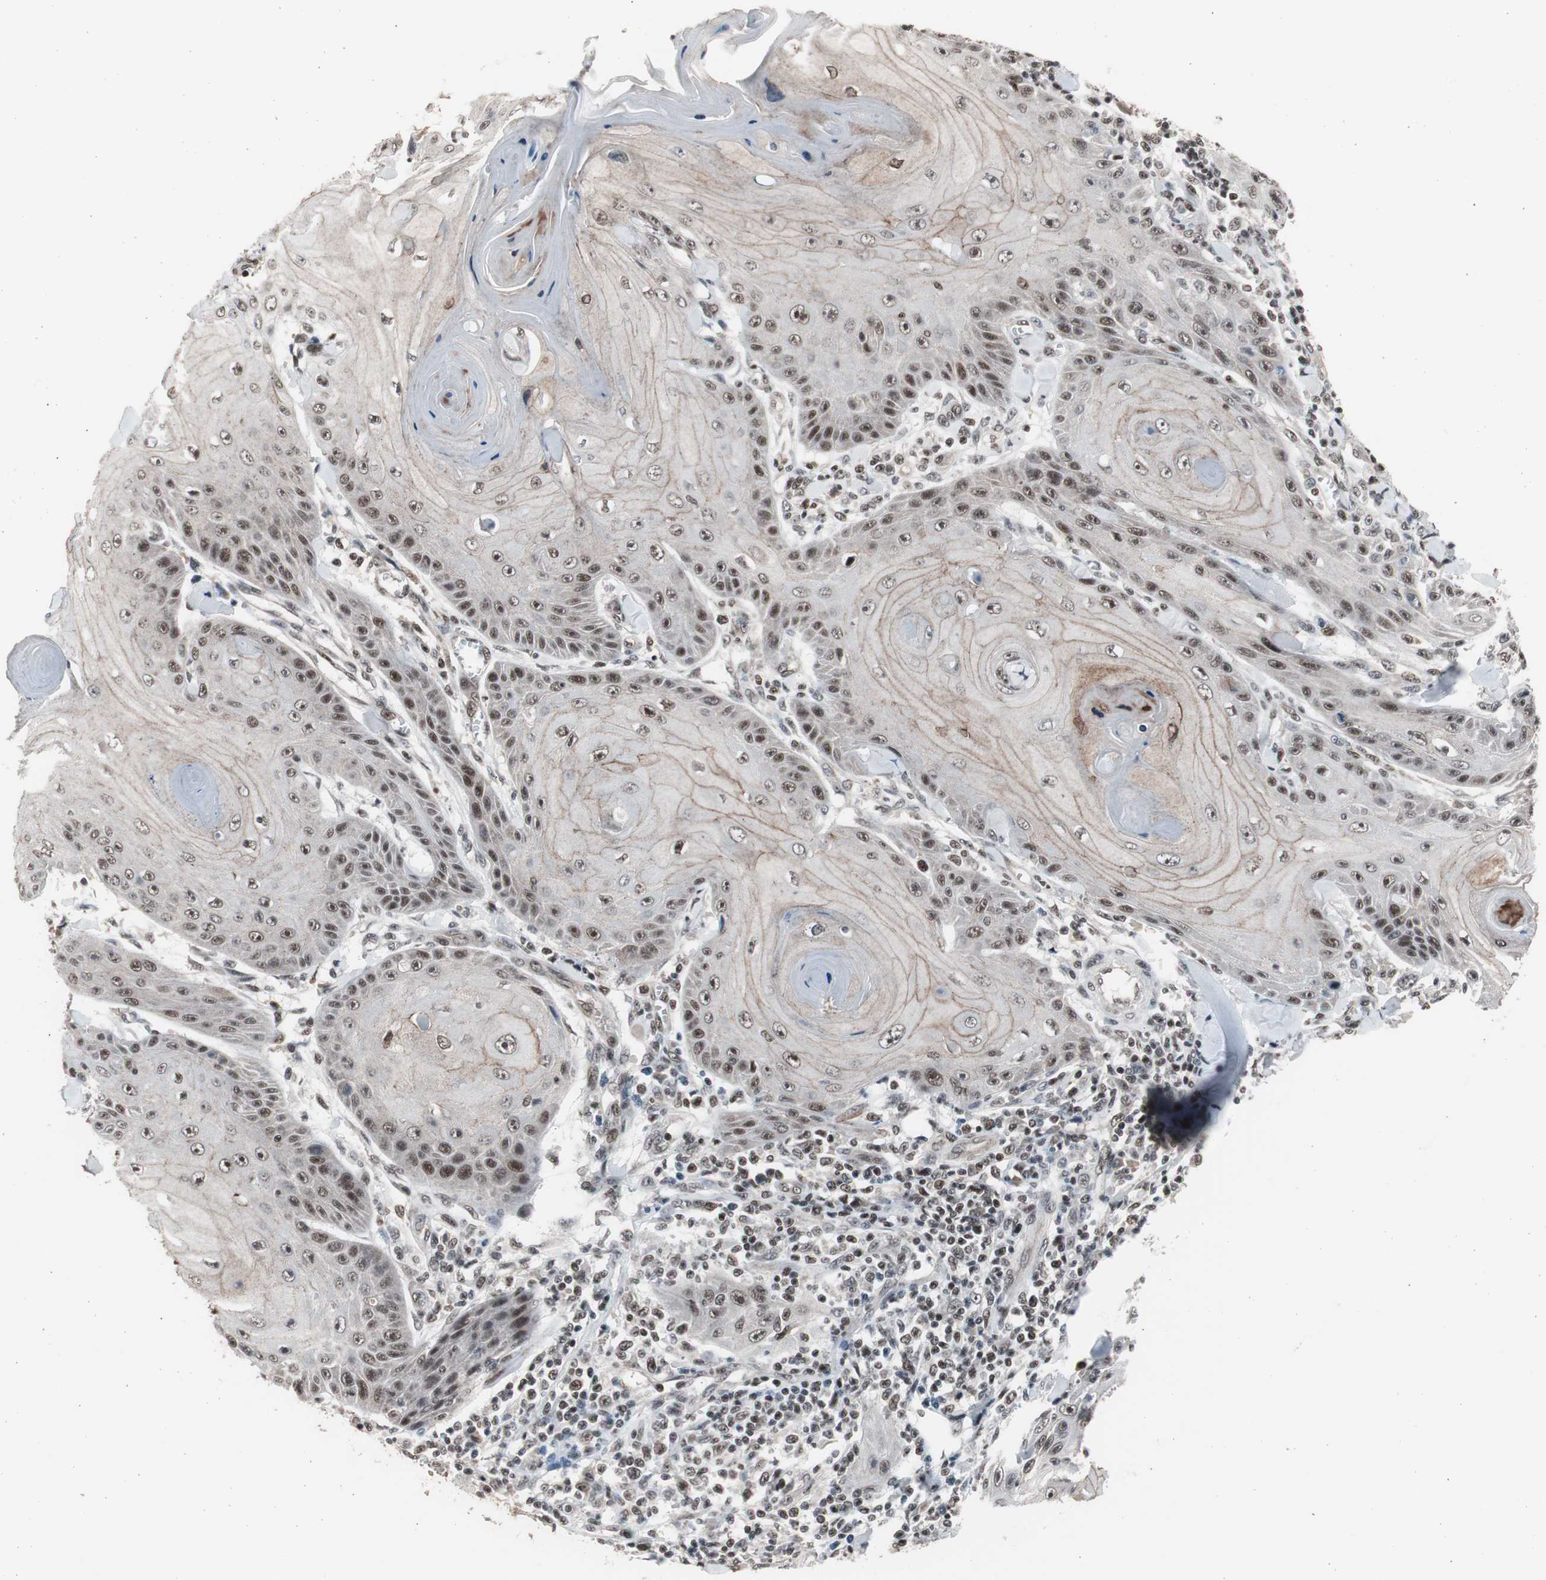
{"staining": {"intensity": "strong", "quantity": ">75%", "location": "nuclear"}, "tissue": "skin cancer", "cell_type": "Tumor cells", "image_type": "cancer", "snomed": [{"axis": "morphology", "description": "Squamous cell carcinoma, NOS"}, {"axis": "topography", "description": "Skin"}], "caption": "Immunohistochemistry micrograph of human skin cancer stained for a protein (brown), which demonstrates high levels of strong nuclear expression in about >75% of tumor cells.", "gene": "RPA1", "patient": {"sex": "female", "age": 78}}